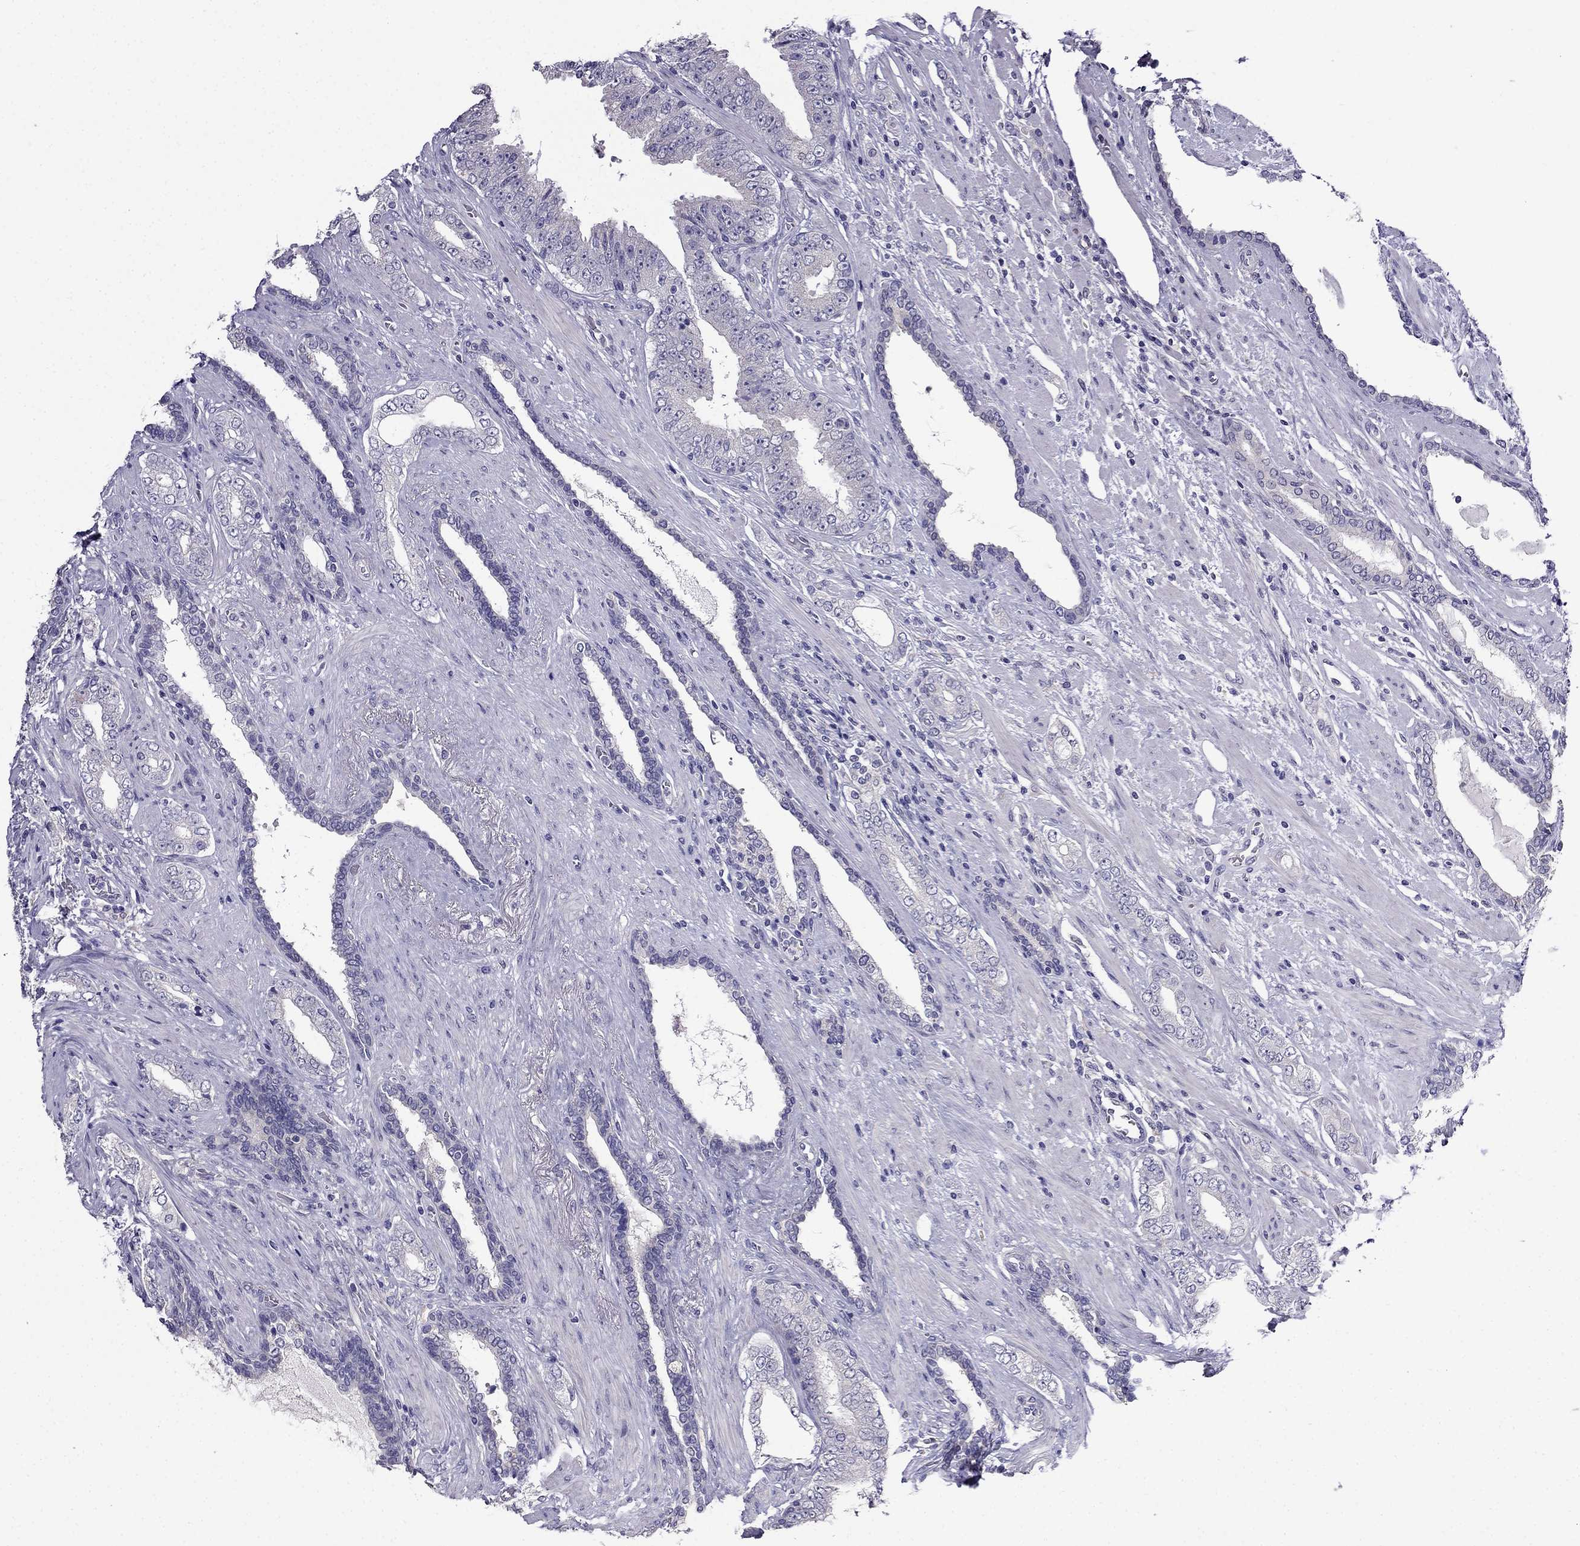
{"staining": {"intensity": "negative", "quantity": "none", "location": "none"}, "tissue": "prostate cancer", "cell_type": "Tumor cells", "image_type": "cancer", "snomed": [{"axis": "morphology", "description": "Adenocarcinoma, Low grade"}, {"axis": "topography", "description": "Prostate and seminal vesicle, NOS"}], "caption": "The photomicrograph reveals no significant positivity in tumor cells of prostate cancer (adenocarcinoma (low-grade)).", "gene": "SCNN1D", "patient": {"sex": "male", "age": 61}}